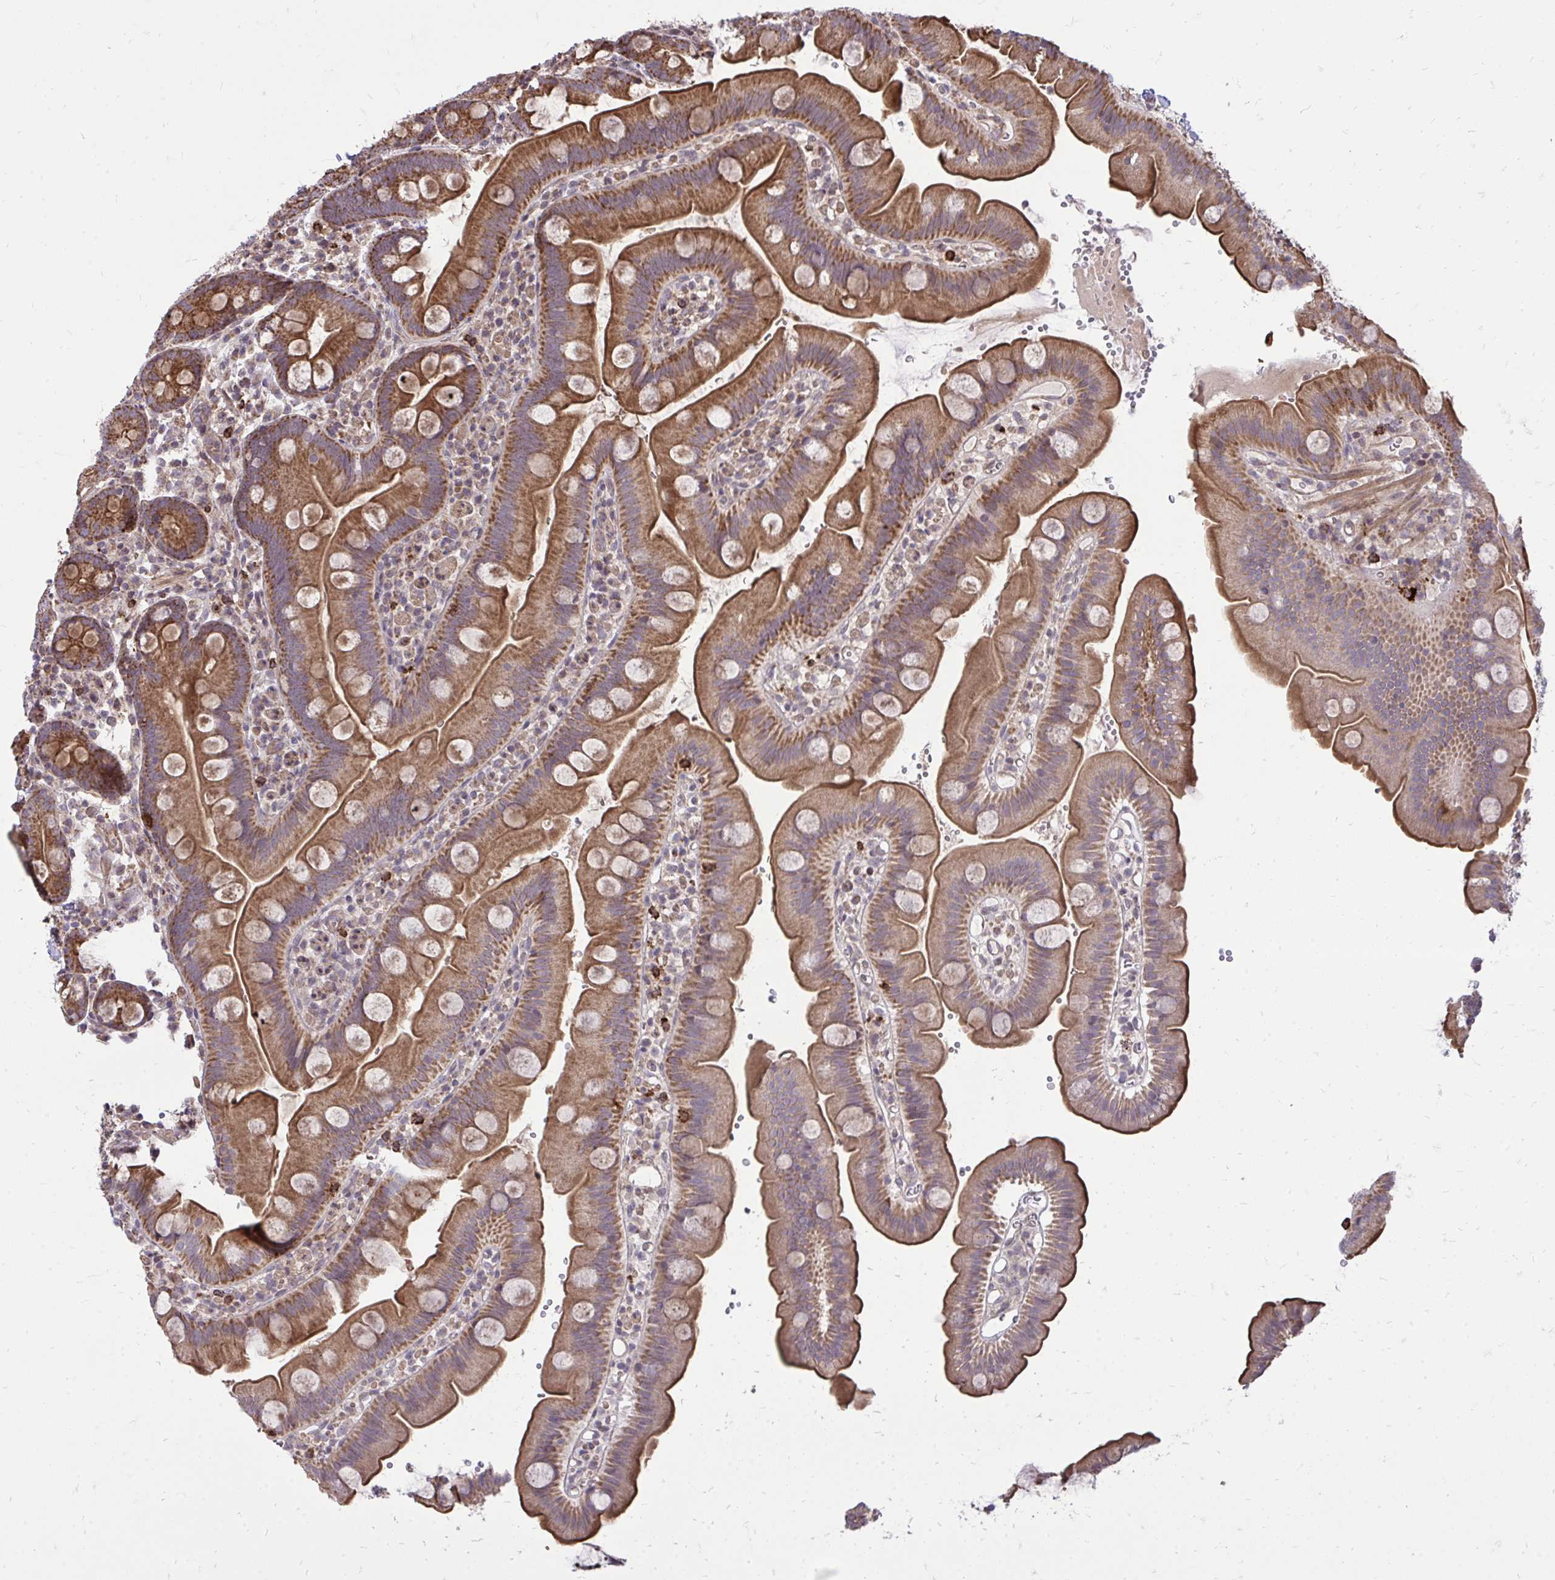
{"staining": {"intensity": "strong", "quantity": ">75%", "location": "cytoplasmic/membranous"}, "tissue": "small intestine", "cell_type": "Glandular cells", "image_type": "normal", "snomed": [{"axis": "morphology", "description": "Normal tissue, NOS"}, {"axis": "topography", "description": "Small intestine"}], "caption": "Glandular cells display high levels of strong cytoplasmic/membranous expression in approximately >75% of cells in unremarkable human small intestine.", "gene": "SLC7A5", "patient": {"sex": "female", "age": 68}}